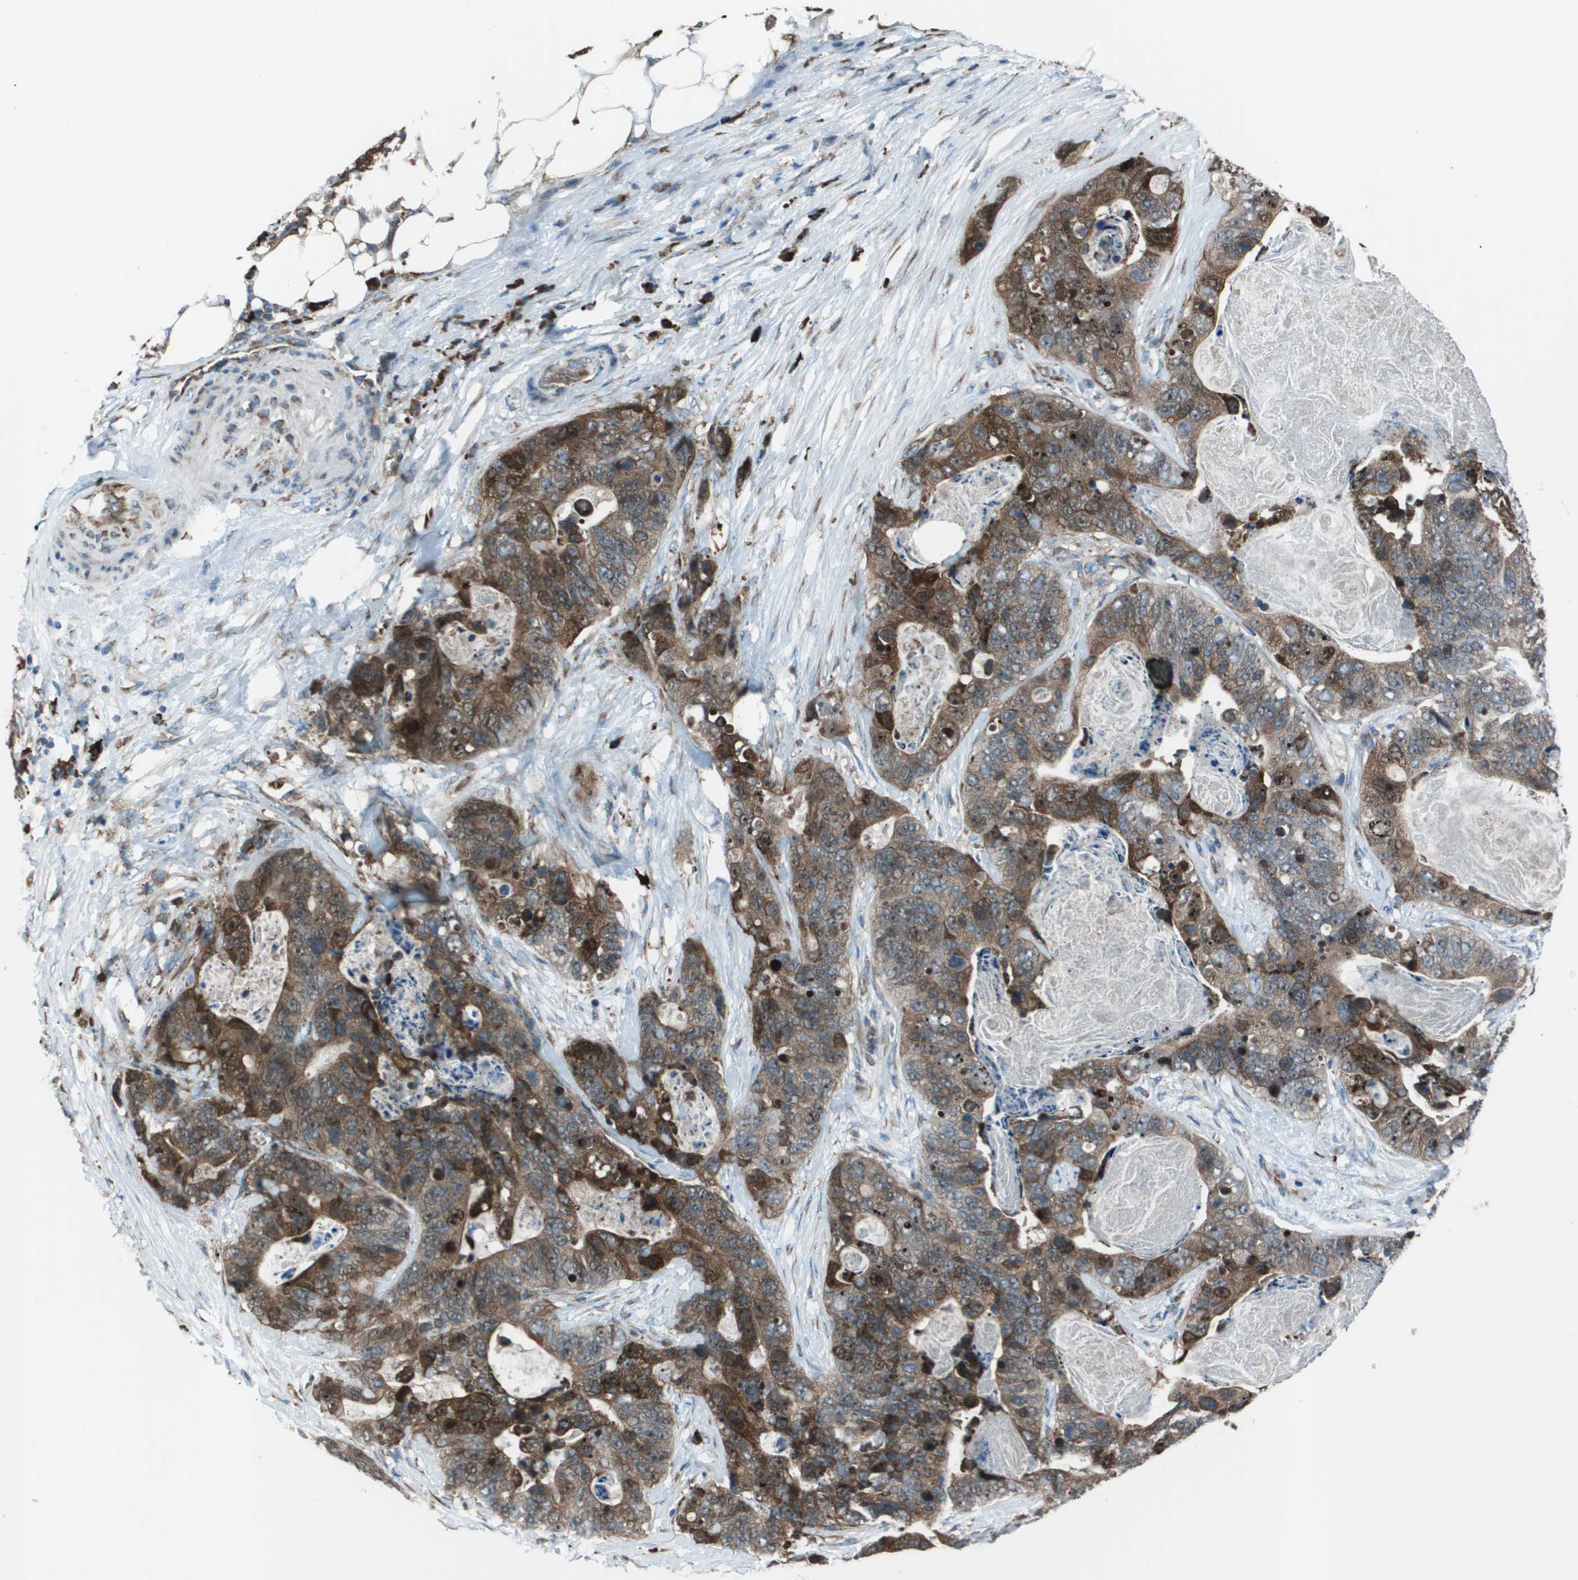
{"staining": {"intensity": "moderate", "quantity": ">75%", "location": "cytoplasmic/membranous"}, "tissue": "stomach cancer", "cell_type": "Tumor cells", "image_type": "cancer", "snomed": [{"axis": "morphology", "description": "Adenocarcinoma, NOS"}, {"axis": "topography", "description": "Stomach"}], "caption": "Protein expression analysis of stomach cancer (adenocarcinoma) demonstrates moderate cytoplasmic/membranous positivity in about >75% of tumor cells.", "gene": "UTS2", "patient": {"sex": "female", "age": 89}}